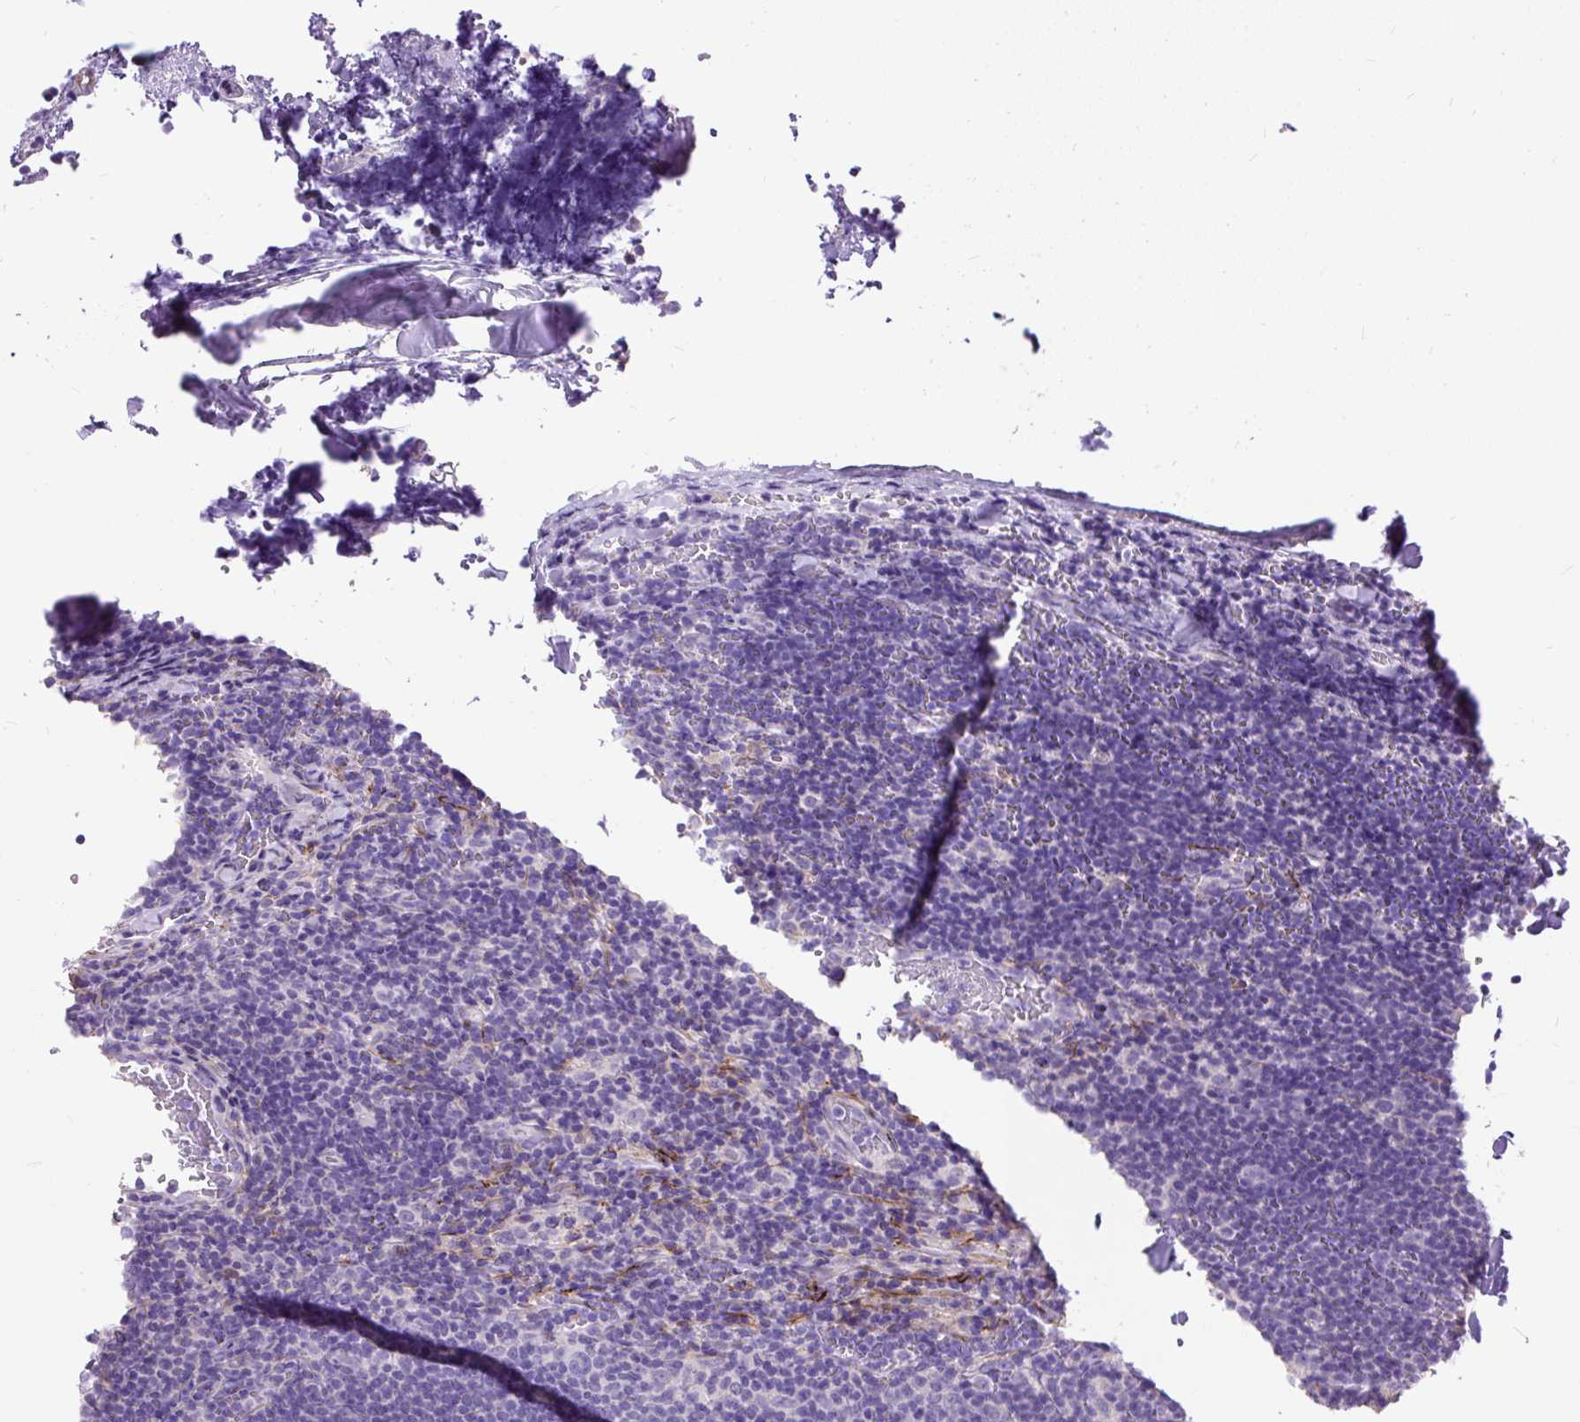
{"staining": {"intensity": "negative", "quantity": "none", "location": "none"}, "tissue": "lymphoma", "cell_type": "Tumor cells", "image_type": "cancer", "snomed": [{"axis": "morphology", "description": "Hodgkin's disease, NOS"}, {"axis": "topography", "description": "Lymph node"}], "caption": "Micrograph shows no significant protein expression in tumor cells of Hodgkin's disease.", "gene": "GBX1", "patient": {"sex": "female", "age": 57}}